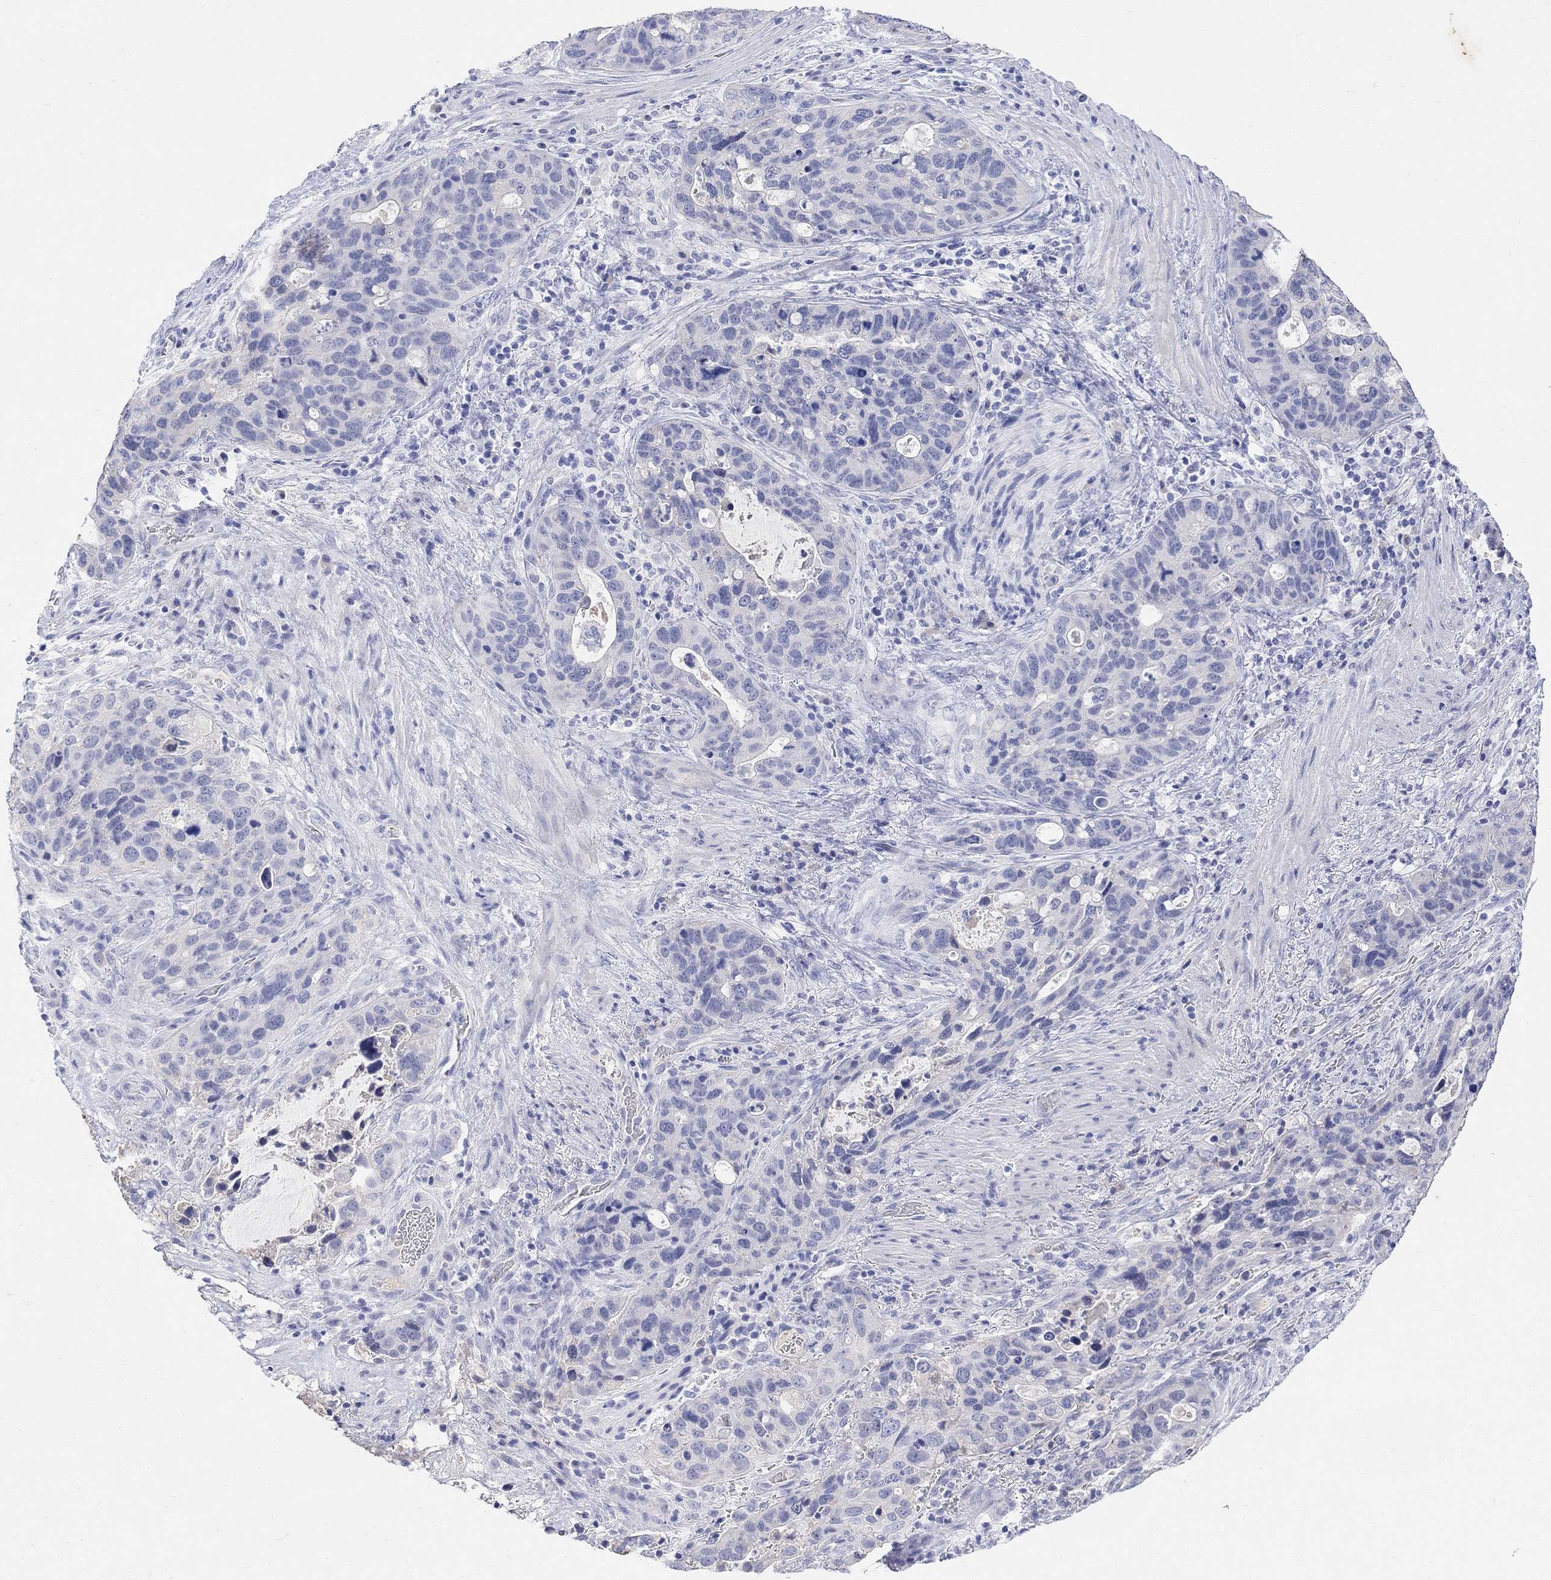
{"staining": {"intensity": "negative", "quantity": "none", "location": "none"}, "tissue": "stomach cancer", "cell_type": "Tumor cells", "image_type": "cancer", "snomed": [{"axis": "morphology", "description": "Adenocarcinoma, NOS"}, {"axis": "topography", "description": "Stomach"}], "caption": "Stomach adenocarcinoma stained for a protein using immunohistochemistry reveals no positivity tumor cells.", "gene": "TYR", "patient": {"sex": "male", "age": 54}}